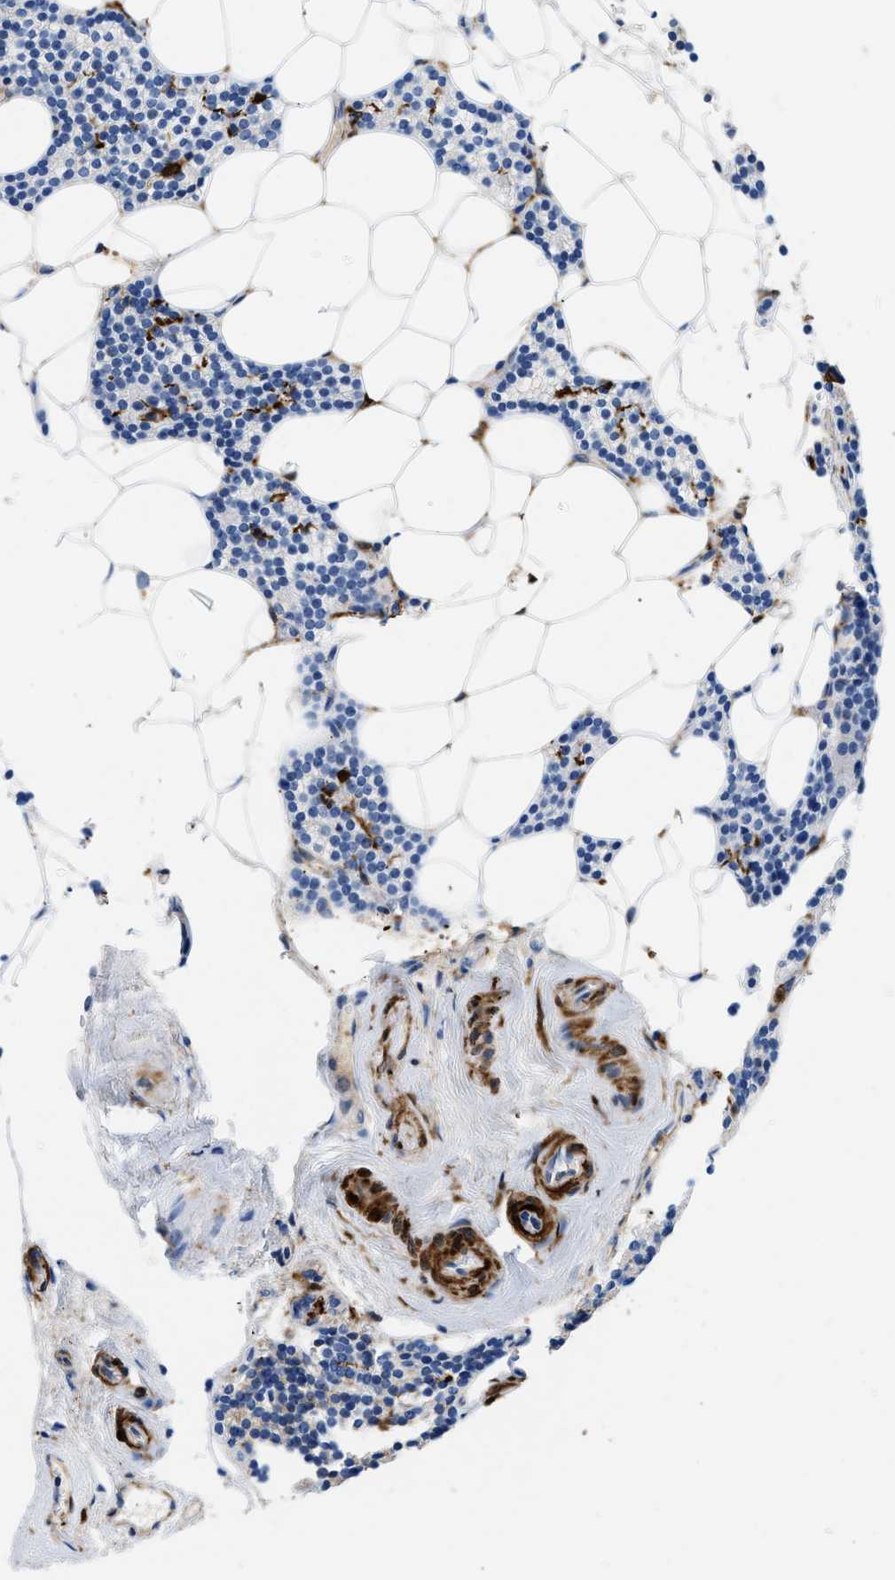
{"staining": {"intensity": "negative", "quantity": "none", "location": "none"}, "tissue": "parathyroid gland", "cell_type": "Glandular cells", "image_type": "normal", "snomed": [{"axis": "morphology", "description": "Normal tissue, NOS"}, {"axis": "morphology", "description": "Adenoma, NOS"}, {"axis": "topography", "description": "Parathyroid gland"}], "caption": "Glandular cells show no significant expression in normal parathyroid gland. (IHC, brightfield microscopy, high magnification).", "gene": "GSN", "patient": {"sex": "female", "age": 70}}